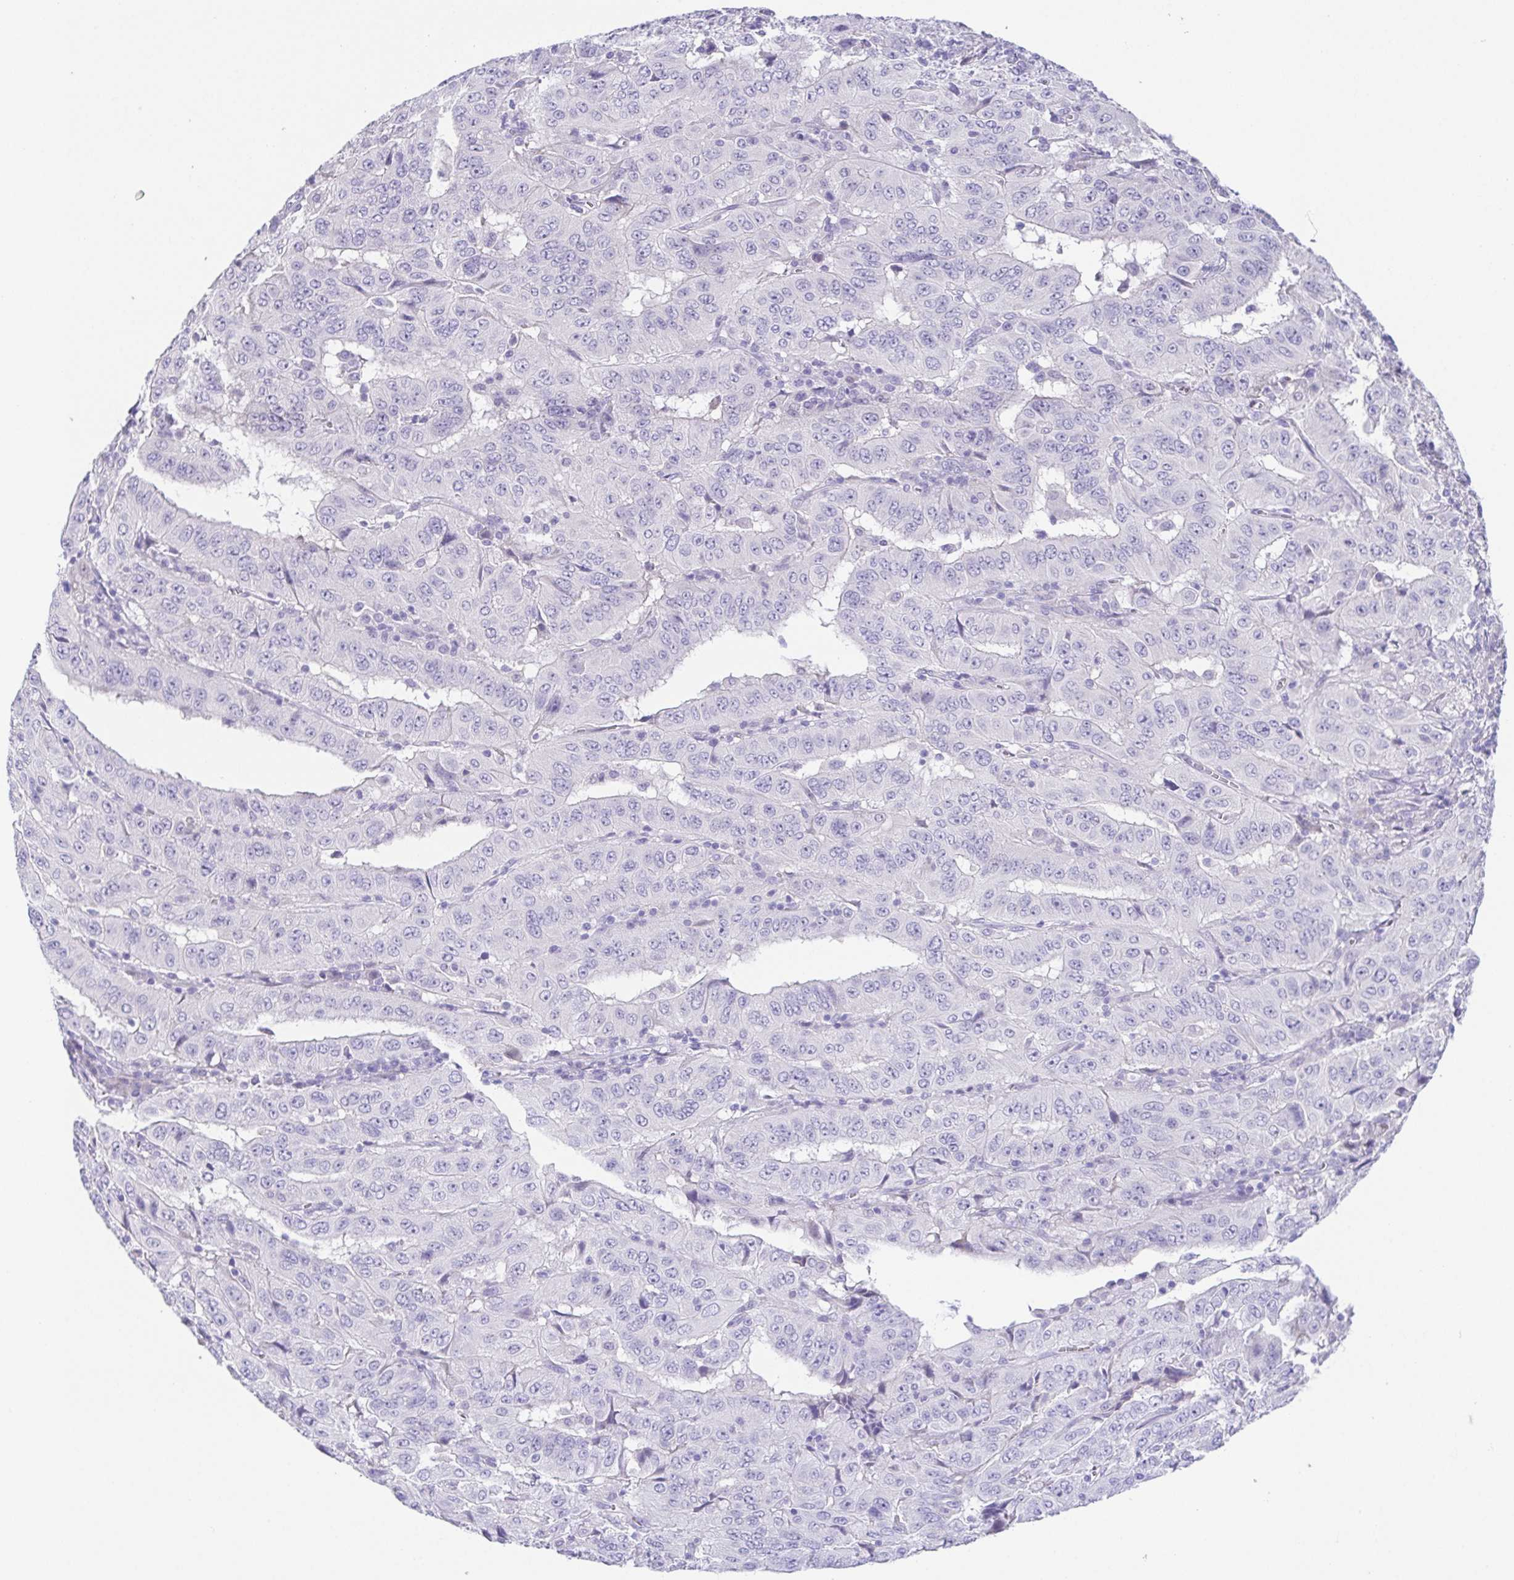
{"staining": {"intensity": "negative", "quantity": "none", "location": "none"}, "tissue": "pancreatic cancer", "cell_type": "Tumor cells", "image_type": "cancer", "snomed": [{"axis": "morphology", "description": "Adenocarcinoma, NOS"}, {"axis": "topography", "description": "Pancreas"}], "caption": "Tumor cells are negative for protein expression in human pancreatic cancer (adenocarcinoma).", "gene": "HAPLN2", "patient": {"sex": "male", "age": 63}}